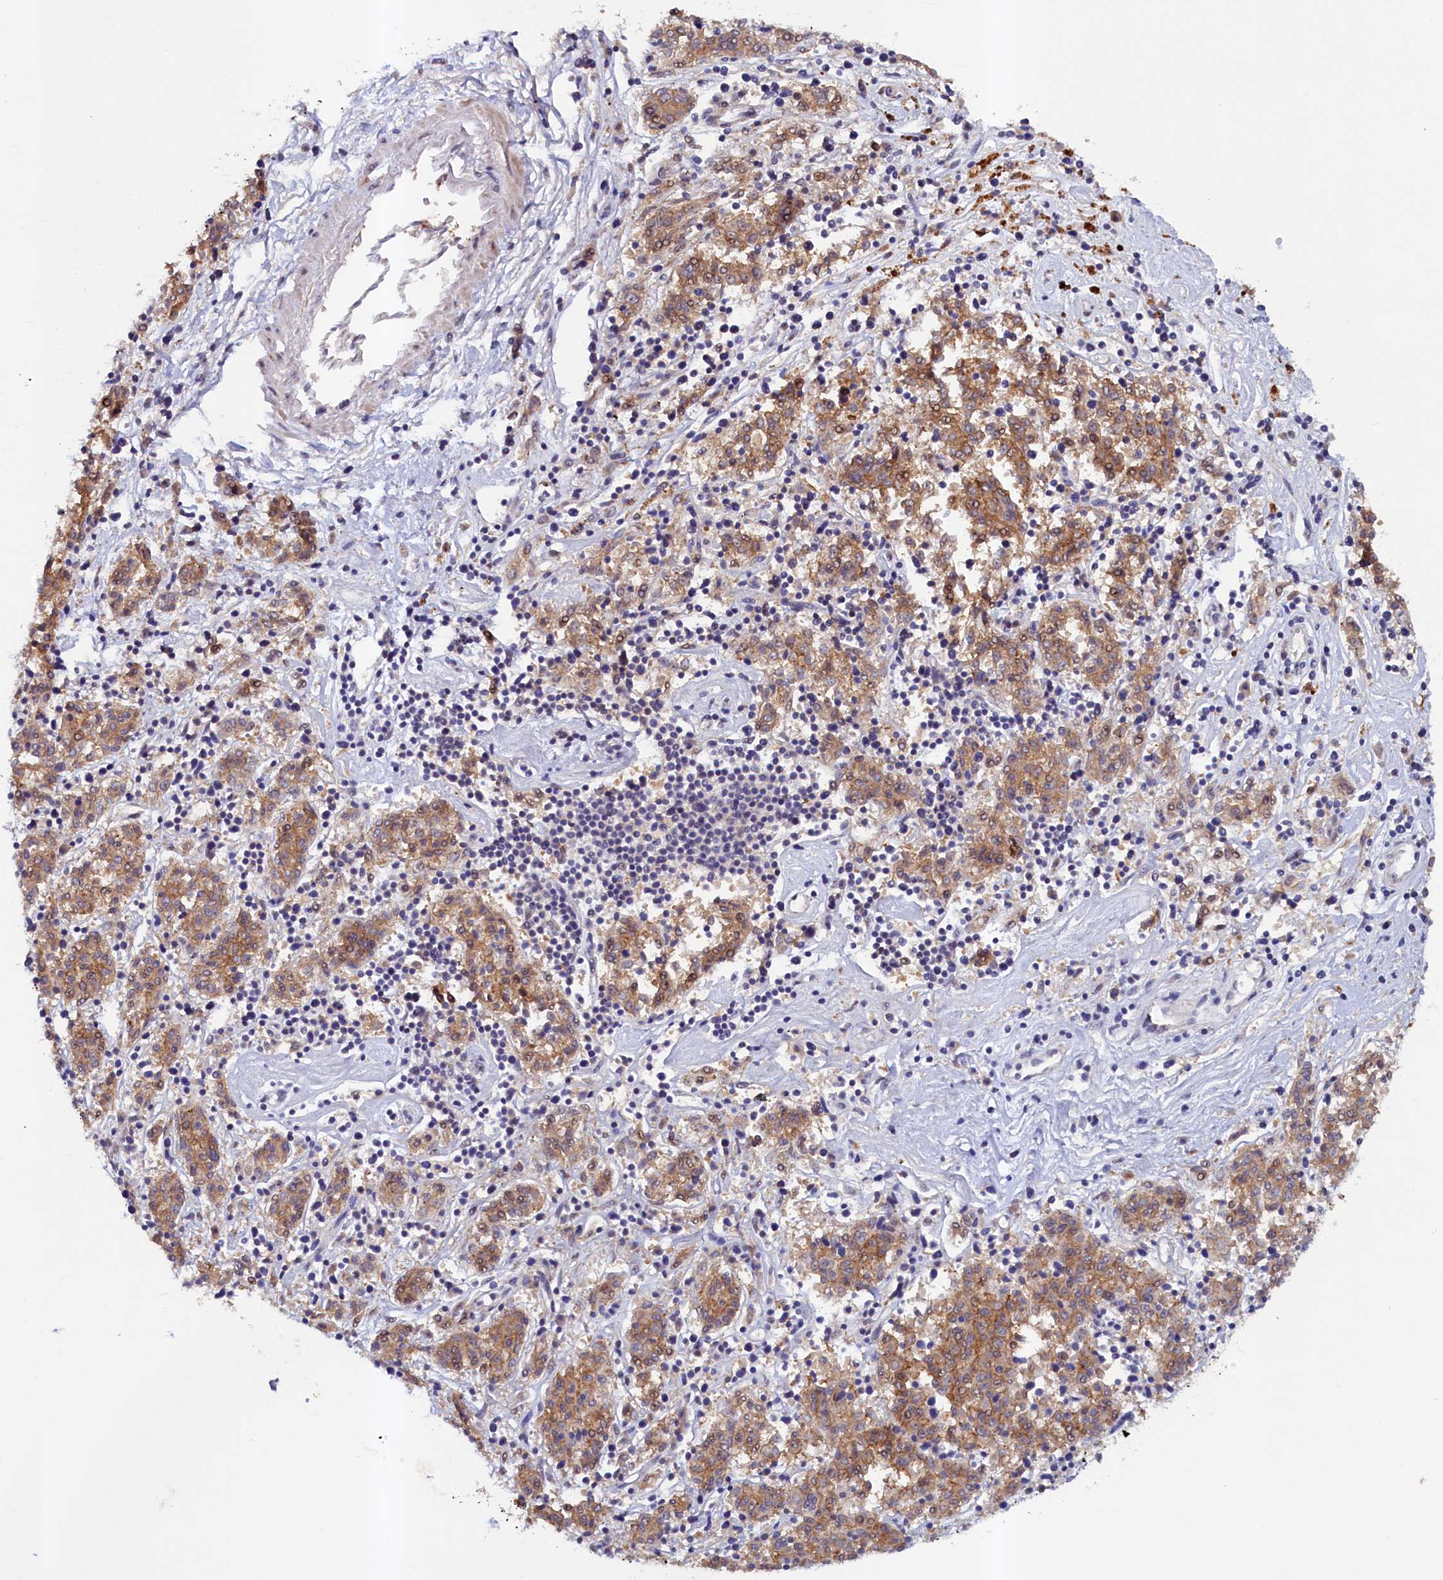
{"staining": {"intensity": "moderate", "quantity": ">75%", "location": "cytoplasmic/membranous"}, "tissue": "melanoma", "cell_type": "Tumor cells", "image_type": "cancer", "snomed": [{"axis": "morphology", "description": "Malignant melanoma, NOS"}, {"axis": "topography", "description": "Skin"}], "caption": "Protein expression analysis of malignant melanoma displays moderate cytoplasmic/membranous positivity in approximately >75% of tumor cells.", "gene": "PACSIN3", "patient": {"sex": "female", "age": 72}}